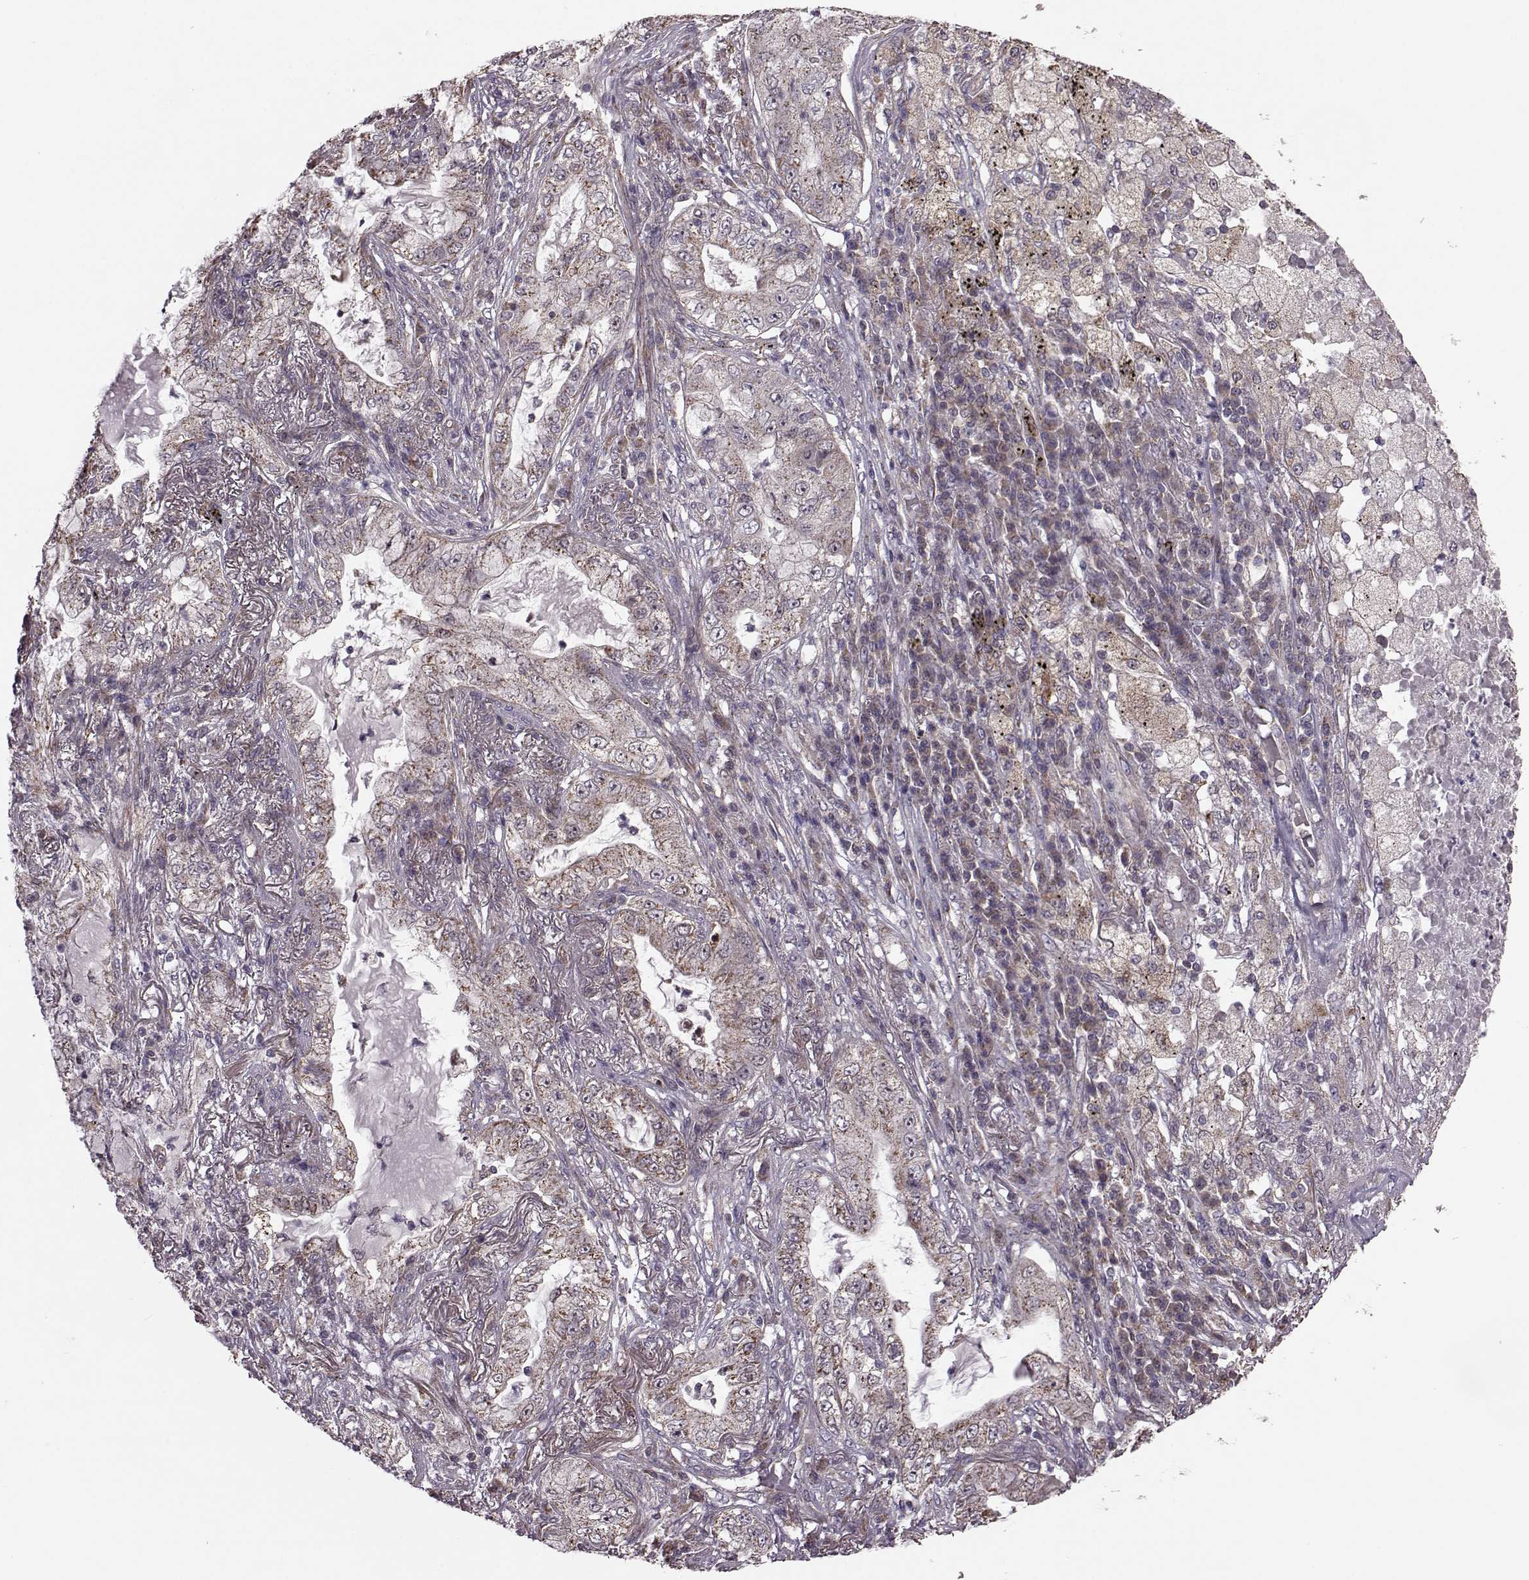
{"staining": {"intensity": "moderate", "quantity": ">75%", "location": "cytoplasmic/membranous"}, "tissue": "lung cancer", "cell_type": "Tumor cells", "image_type": "cancer", "snomed": [{"axis": "morphology", "description": "Adenocarcinoma, NOS"}, {"axis": "topography", "description": "Lung"}], "caption": "Adenocarcinoma (lung) was stained to show a protein in brown. There is medium levels of moderate cytoplasmic/membranous staining in approximately >75% of tumor cells. (Stains: DAB (3,3'-diaminobenzidine) in brown, nuclei in blue, Microscopy: brightfield microscopy at high magnification).", "gene": "PUDP", "patient": {"sex": "female", "age": 73}}